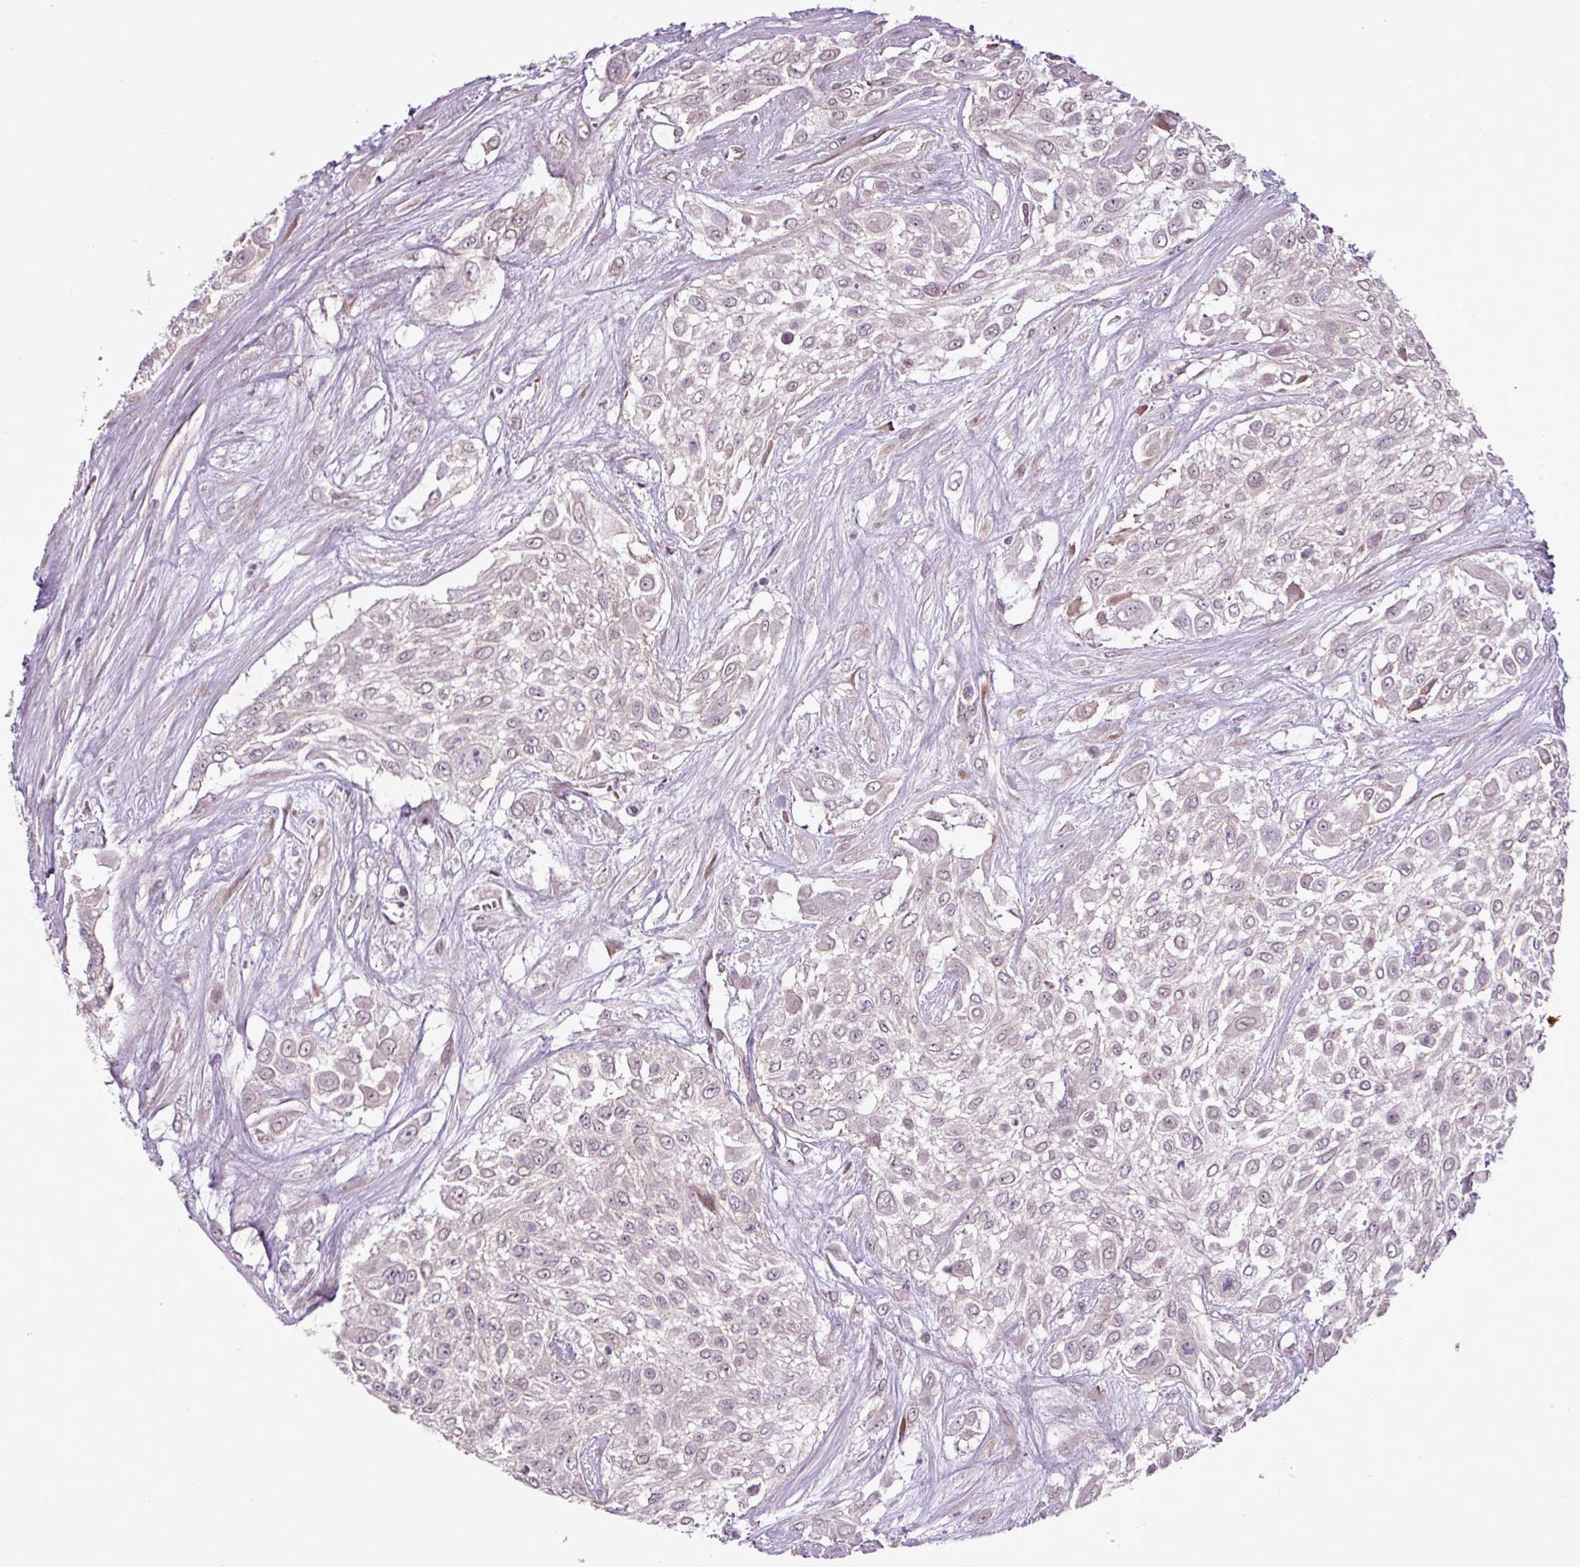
{"staining": {"intensity": "negative", "quantity": "none", "location": "none"}, "tissue": "urothelial cancer", "cell_type": "Tumor cells", "image_type": "cancer", "snomed": [{"axis": "morphology", "description": "Urothelial carcinoma, High grade"}, {"axis": "topography", "description": "Urinary bladder"}], "caption": "DAB (3,3'-diaminobenzidine) immunohistochemical staining of human urothelial carcinoma (high-grade) reveals no significant positivity in tumor cells.", "gene": "GPT2", "patient": {"sex": "male", "age": 57}}